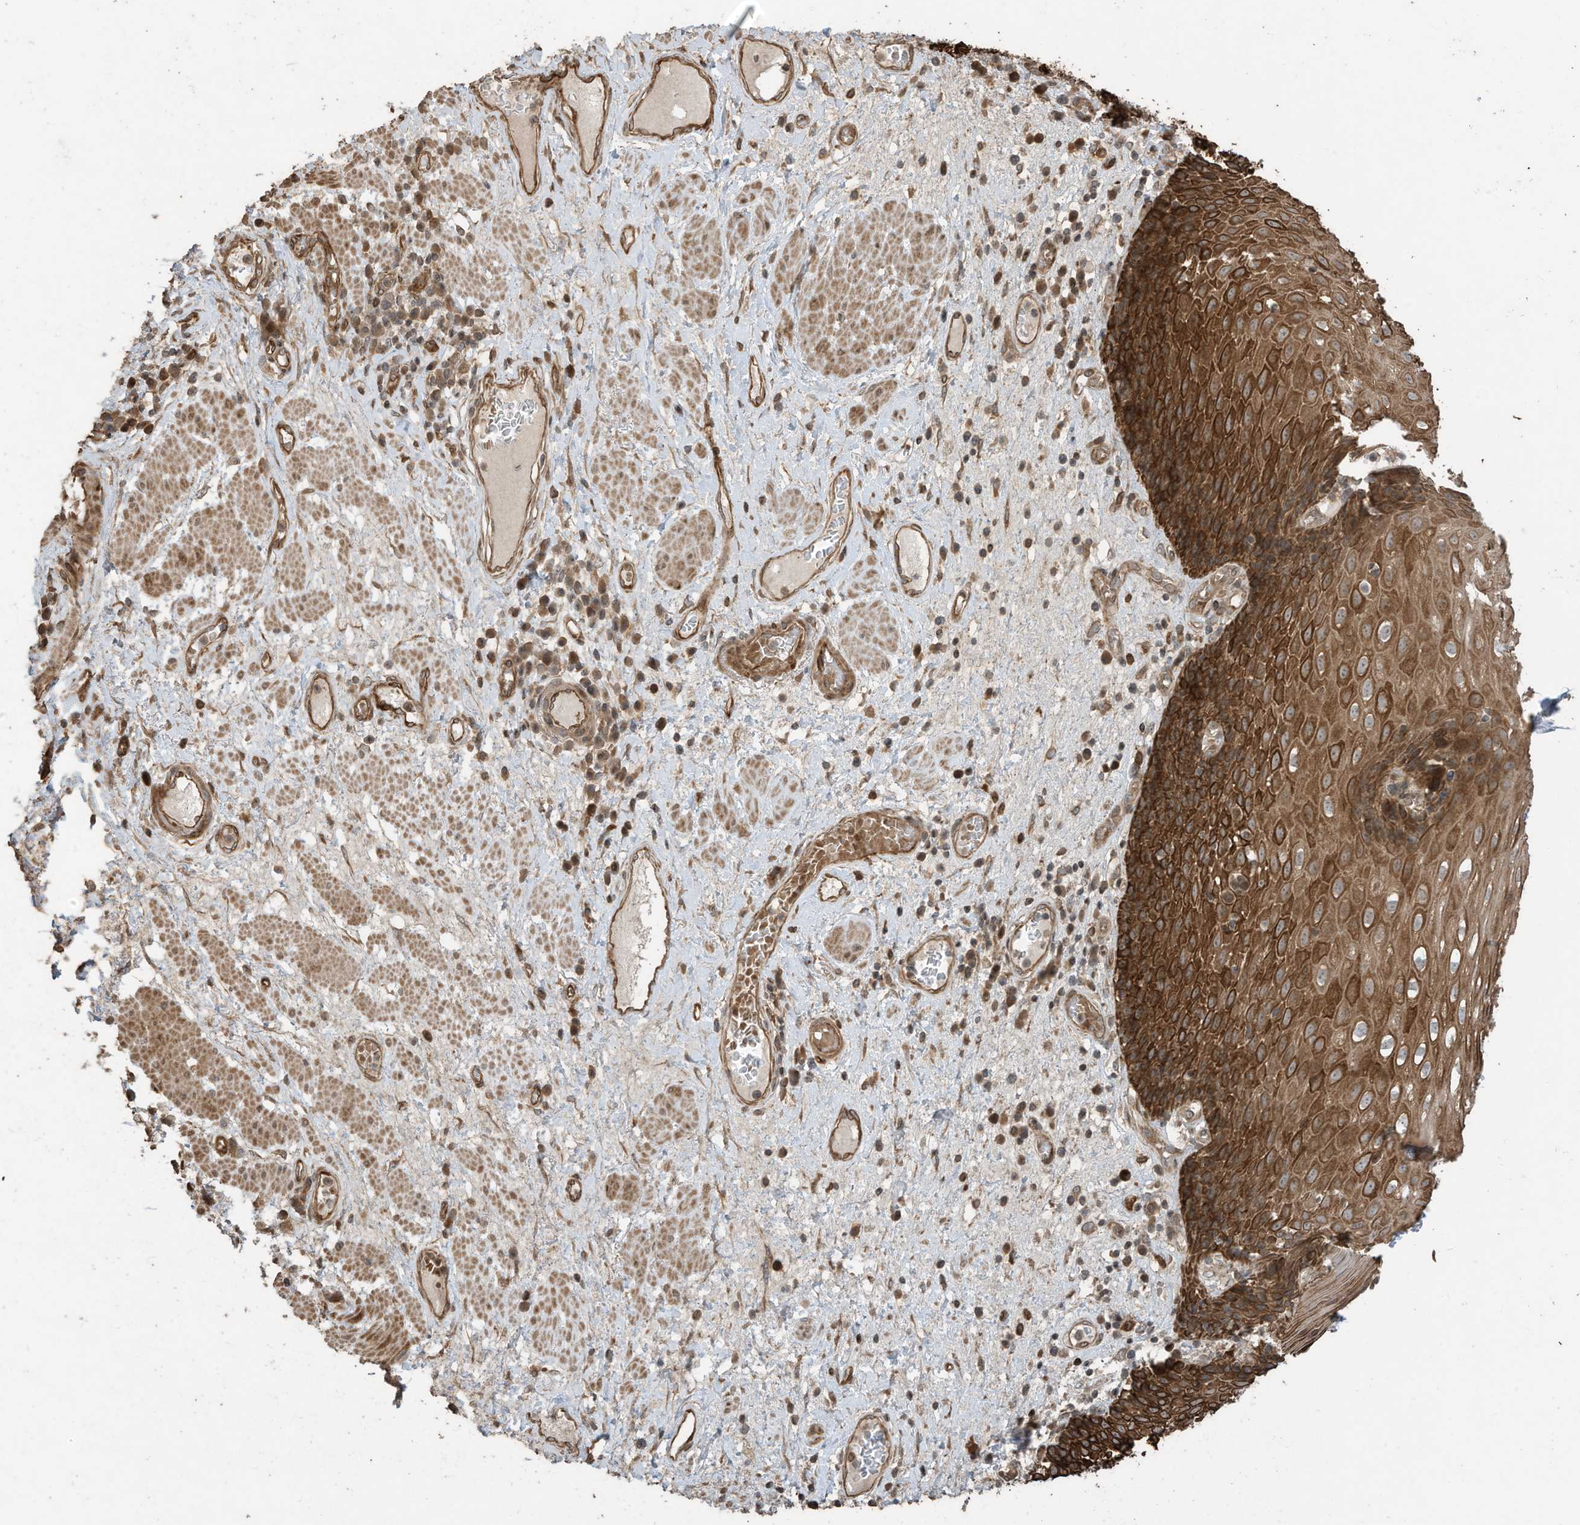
{"staining": {"intensity": "strong", "quantity": ">75%", "location": "cytoplasmic/membranous"}, "tissue": "esophagus", "cell_type": "Squamous epithelial cells", "image_type": "normal", "snomed": [{"axis": "morphology", "description": "Normal tissue, NOS"}, {"axis": "morphology", "description": "Adenocarcinoma, NOS"}, {"axis": "topography", "description": "Esophagus"}], "caption": "A high amount of strong cytoplasmic/membranous positivity is present in approximately >75% of squamous epithelial cells in normal esophagus.", "gene": "ZNF653", "patient": {"sex": "male", "age": 62}}